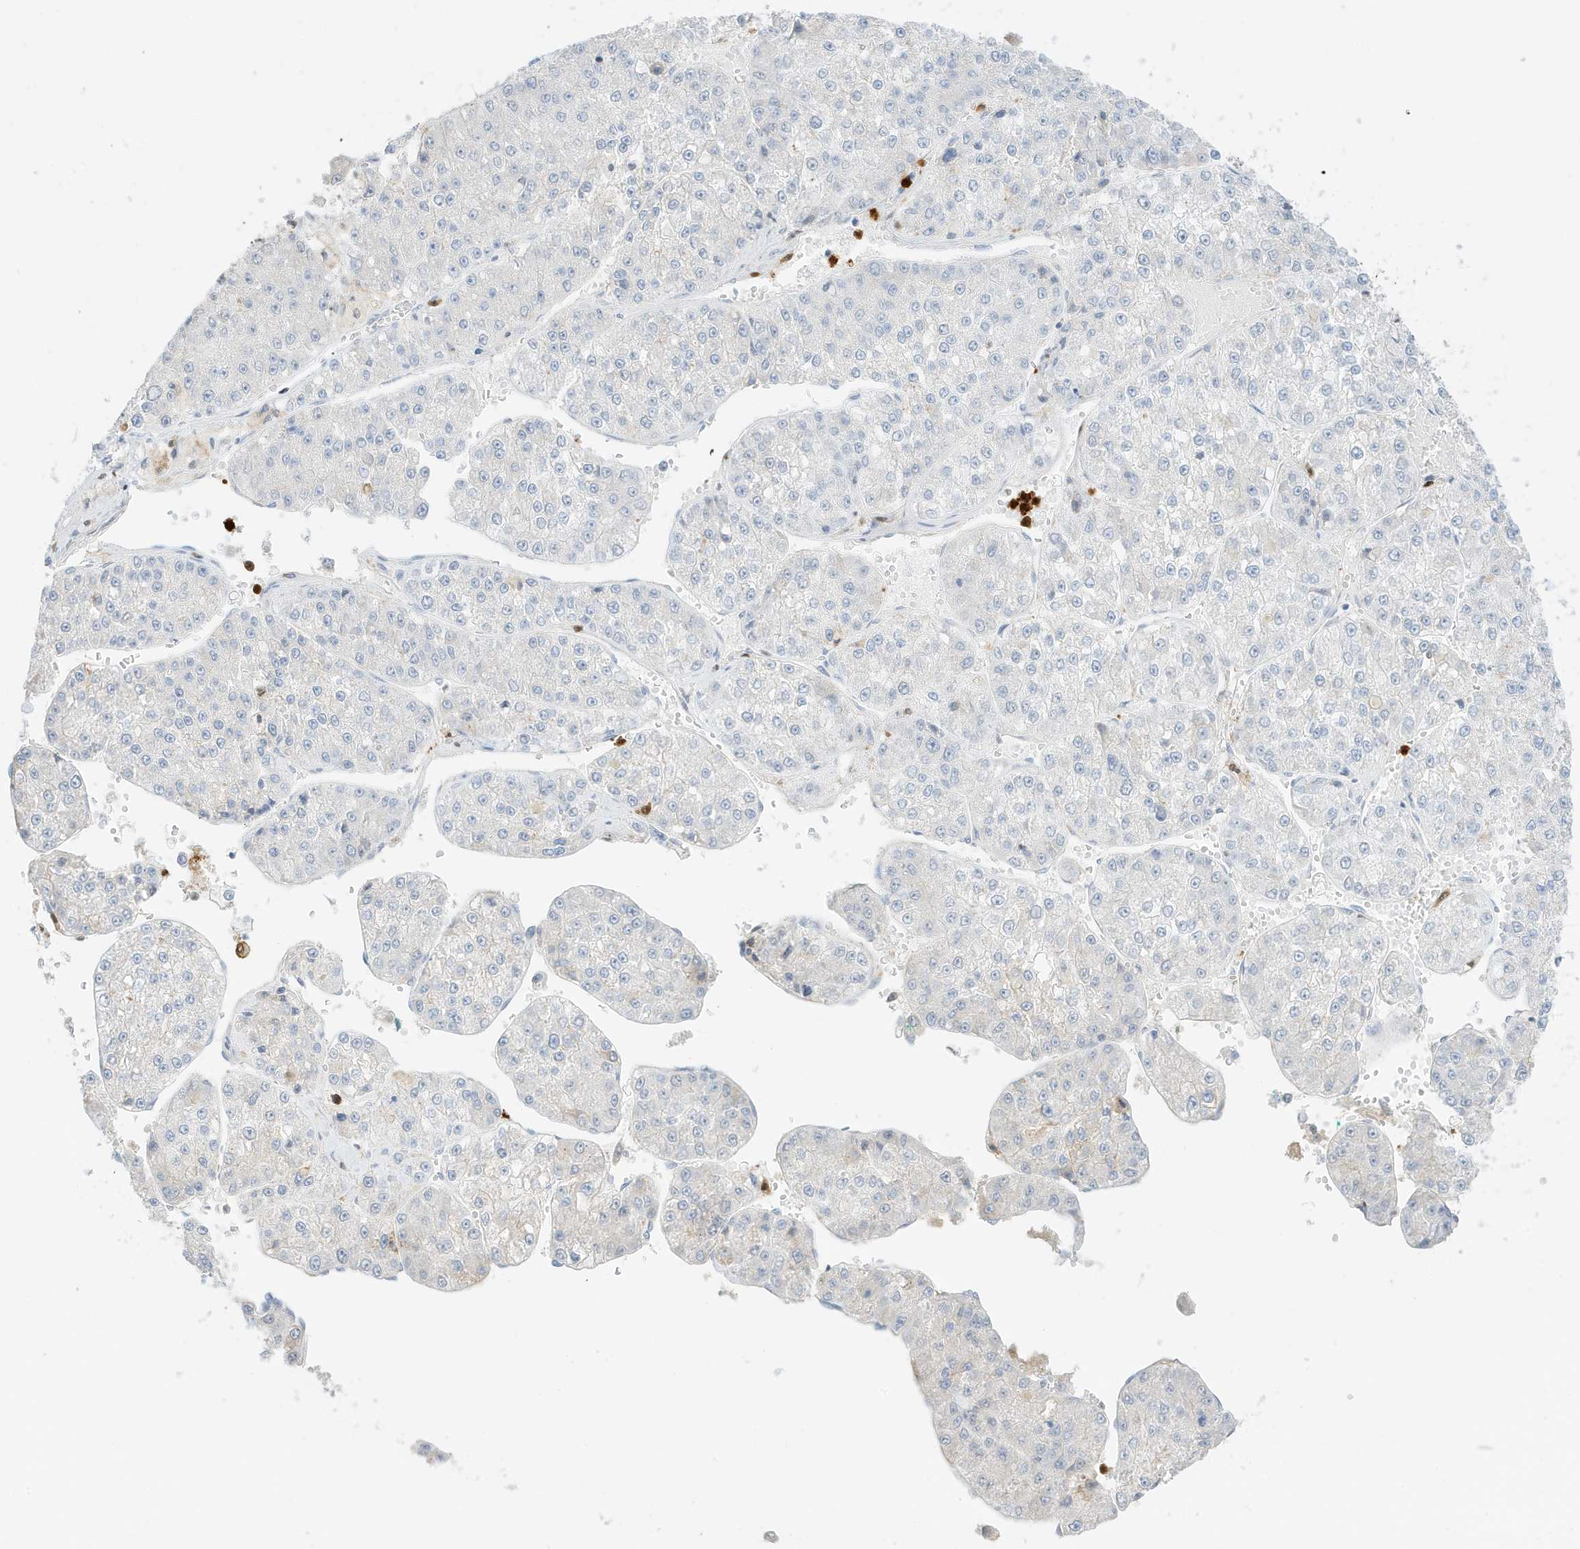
{"staining": {"intensity": "negative", "quantity": "none", "location": "none"}, "tissue": "liver cancer", "cell_type": "Tumor cells", "image_type": "cancer", "snomed": [{"axis": "morphology", "description": "Carcinoma, Hepatocellular, NOS"}, {"axis": "topography", "description": "Liver"}], "caption": "An image of liver cancer (hepatocellular carcinoma) stained for a protein shows no brown staining in tumor cells. The staining is performed using DAB brown chromogen with nuclei counter-stained in using hematoxylin.", "gene": "GCA", "patient": {"sex": "female", "age": 73}}